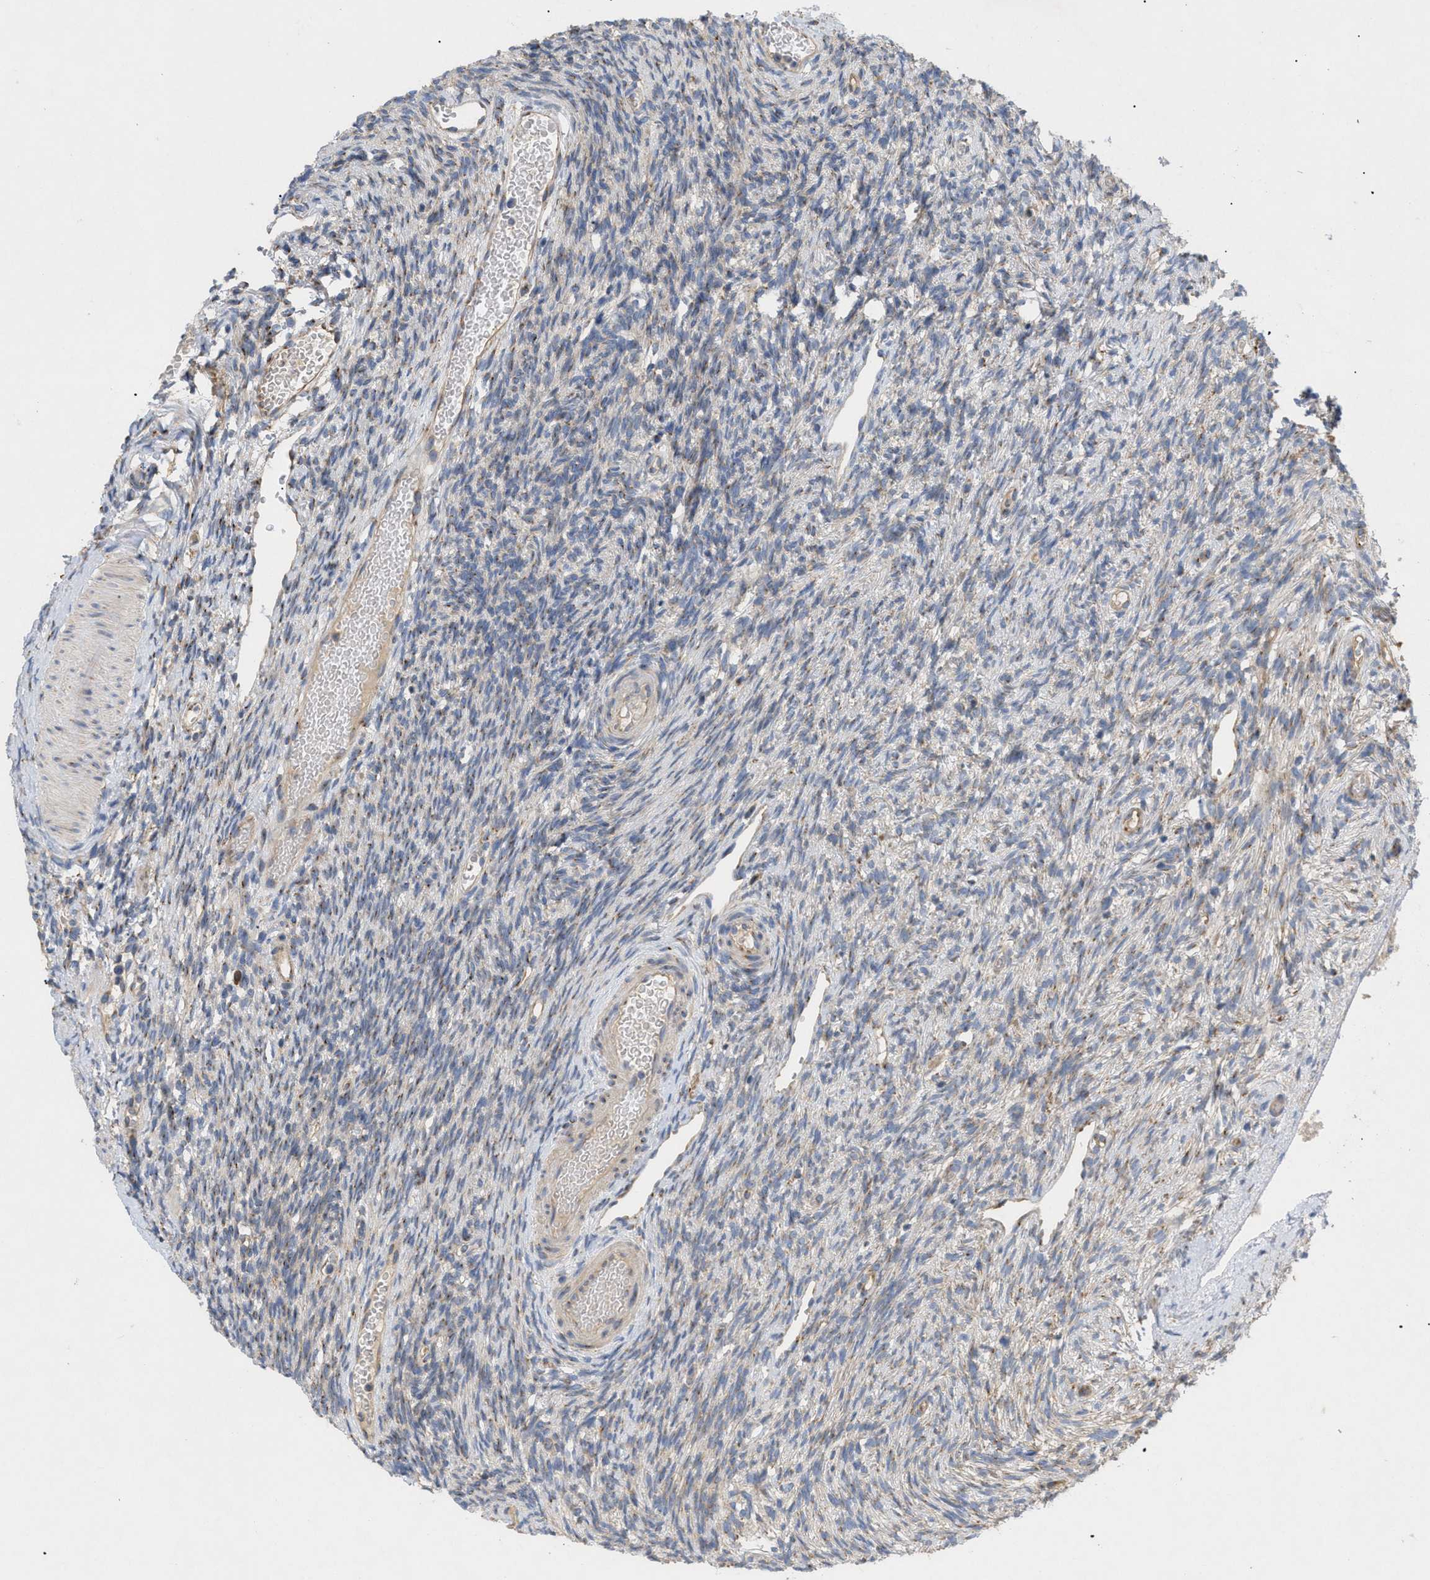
{"staining": {"intensity": "weak", "quantity": "25%-75%", "location": "cytoplasmic/membranous"}, "tissue": "ovary", "cell_type": "Ovarian stroma cells", "image_type": "normal", "snomed": [{"axis": "morphology", "description": "Normal tissue, NOS"}, {"axis": "topography", "description": "Ovary"}], "caption": "Immunohistochemical staining of normal human ovary exhibits weak cytoplasmic/membranous protein staining in about 25%-75% of ovarian stroma cells.", "gene": "SLC50A1", "patient": {"sex": "female", "age": 33}}